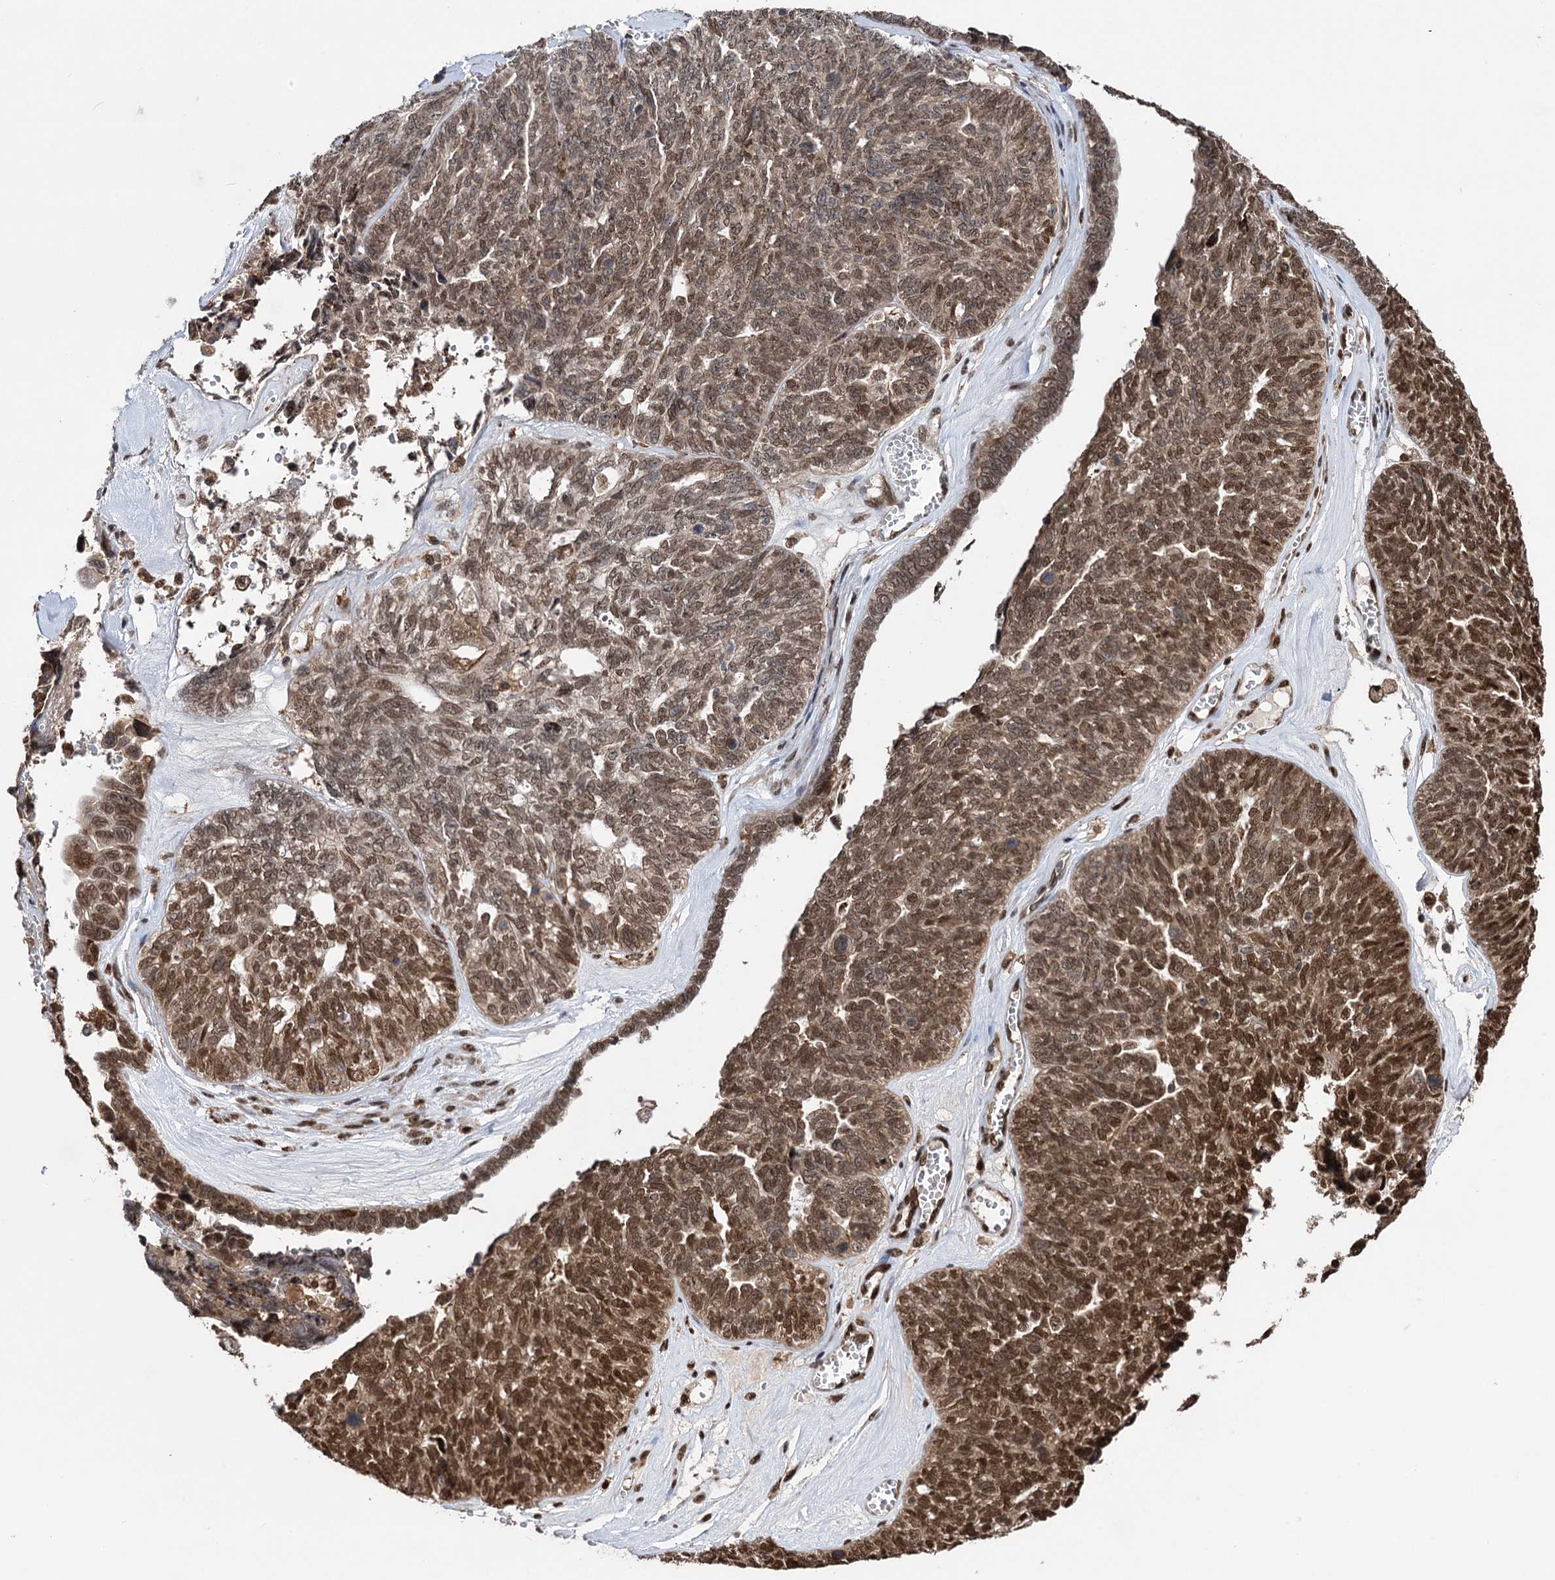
{"staining": {"intensity": "moderate", "quantity": ">75%", "location": "cytoplasmic/membranous,nuclear"}, "tissue": "ovarian cancer", "cell_type": "Tumor cells", "image_type": "cancer", "snomed": [{"axis": "morphology", "description": "Cystadenocarcinoma, serous, NOS"}, {"axis": "topography", "description": "Ovary"}], "caption": "Protein expression analysis of ovarian cancer exhibits moderate cytoplasmic/membranous and nuclear positivity in about >75% of tumor cells.", "gene": "MESD", "patient": {"sex": "female", "age": 79}}